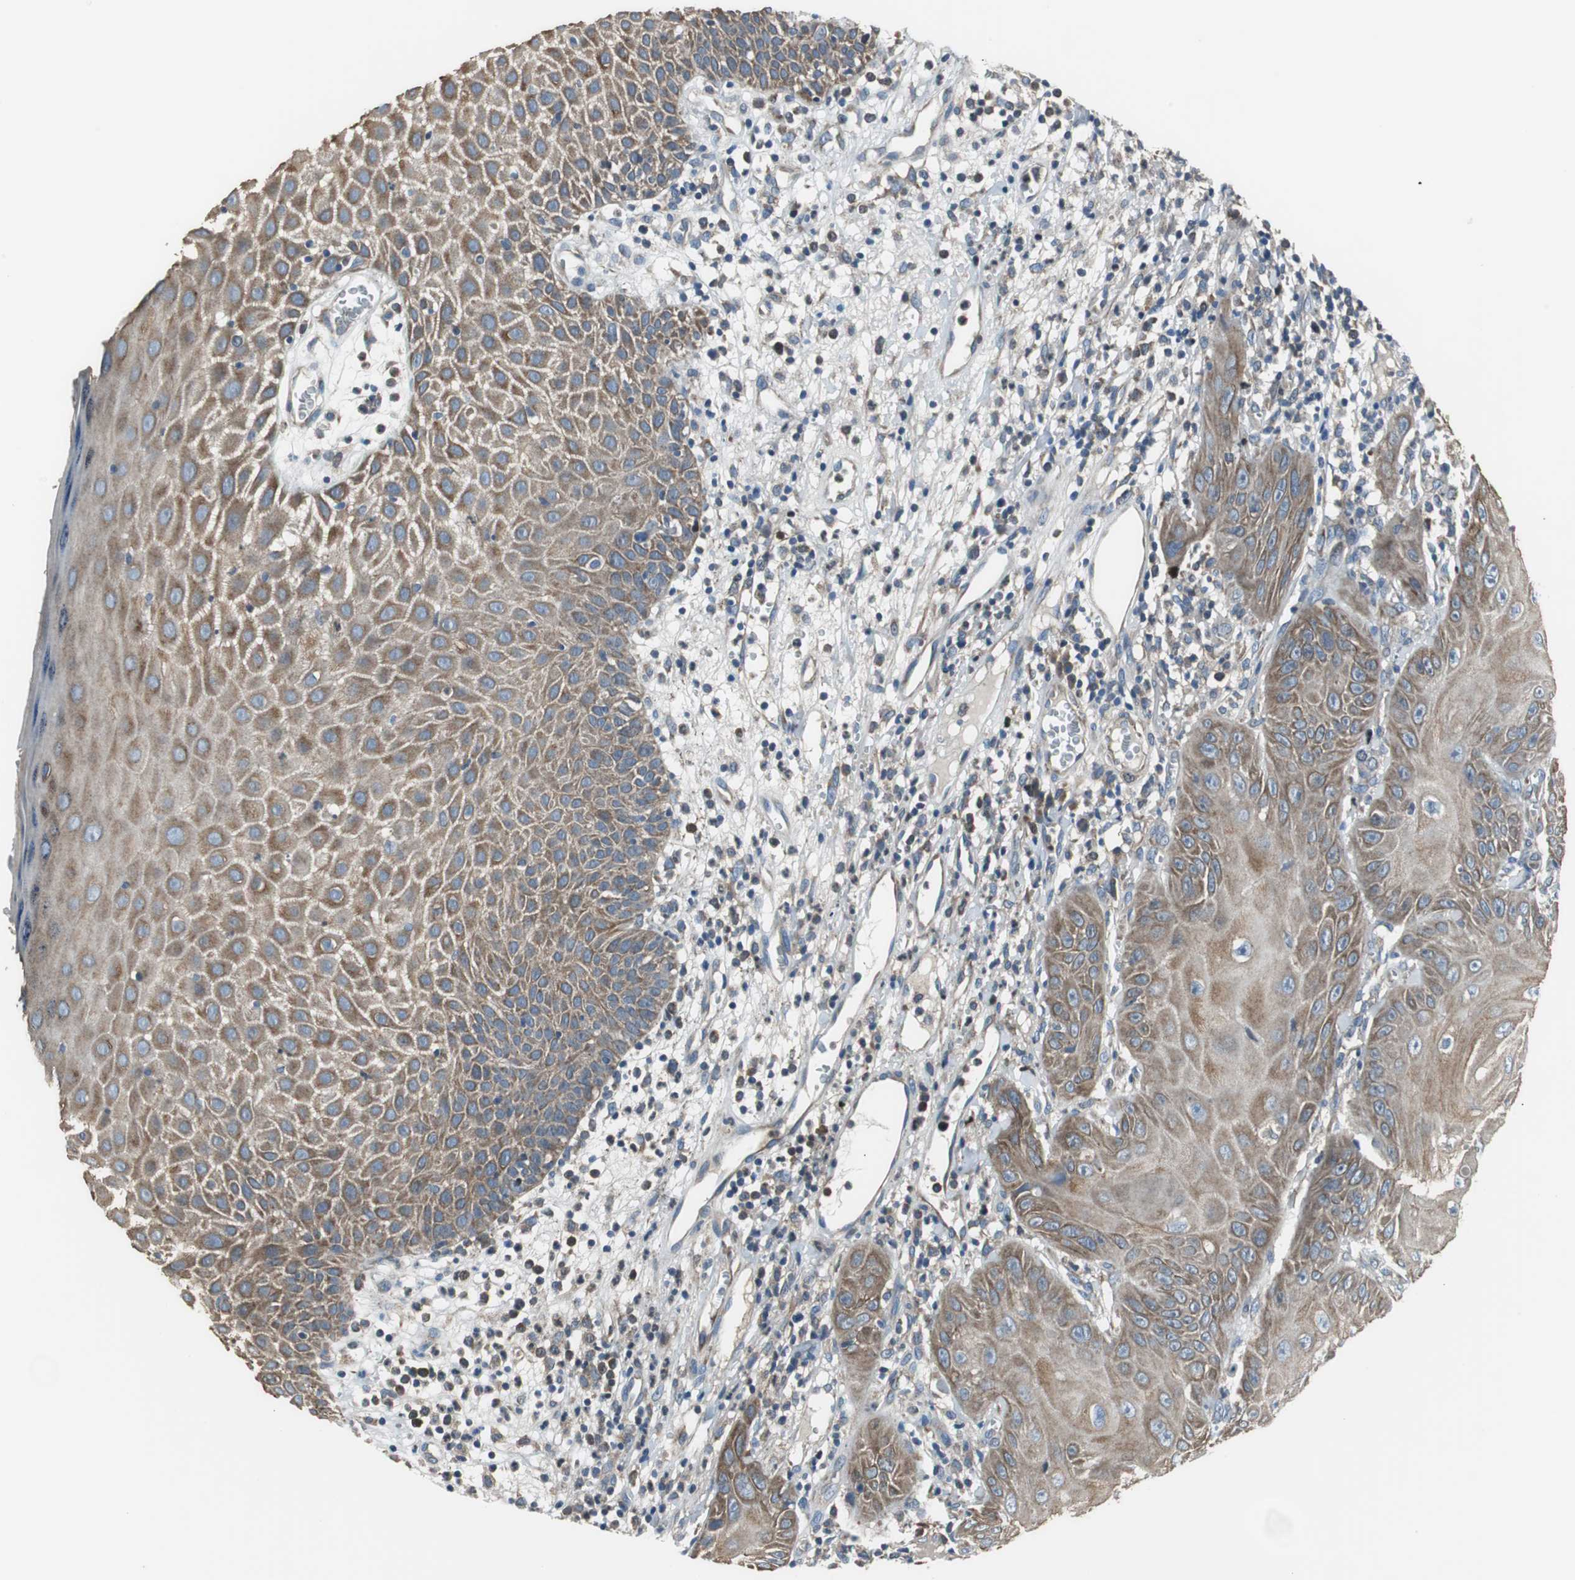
{"staining": {"intensity": "moderate", "quantity": ">75%", "location": "cytoplasmic/membranous"}, "tissue": "skin cancer", "cell_type": "Tumor cells", "image_type": "cancer", "snomed": [{"axis": "morphology", "description": "Squamous cell carcinoma, NOS"}, {"axis": "topography", "description": "Skin"}], "caption": "Human skin squamous cell carcinoma stained with a brown dye exhibits moderate cytoplasmic/membranous positive staining in about >75% of tumor cells.", "gene": "PI4KB", "patient": {"sex": "female", "age": 78}}